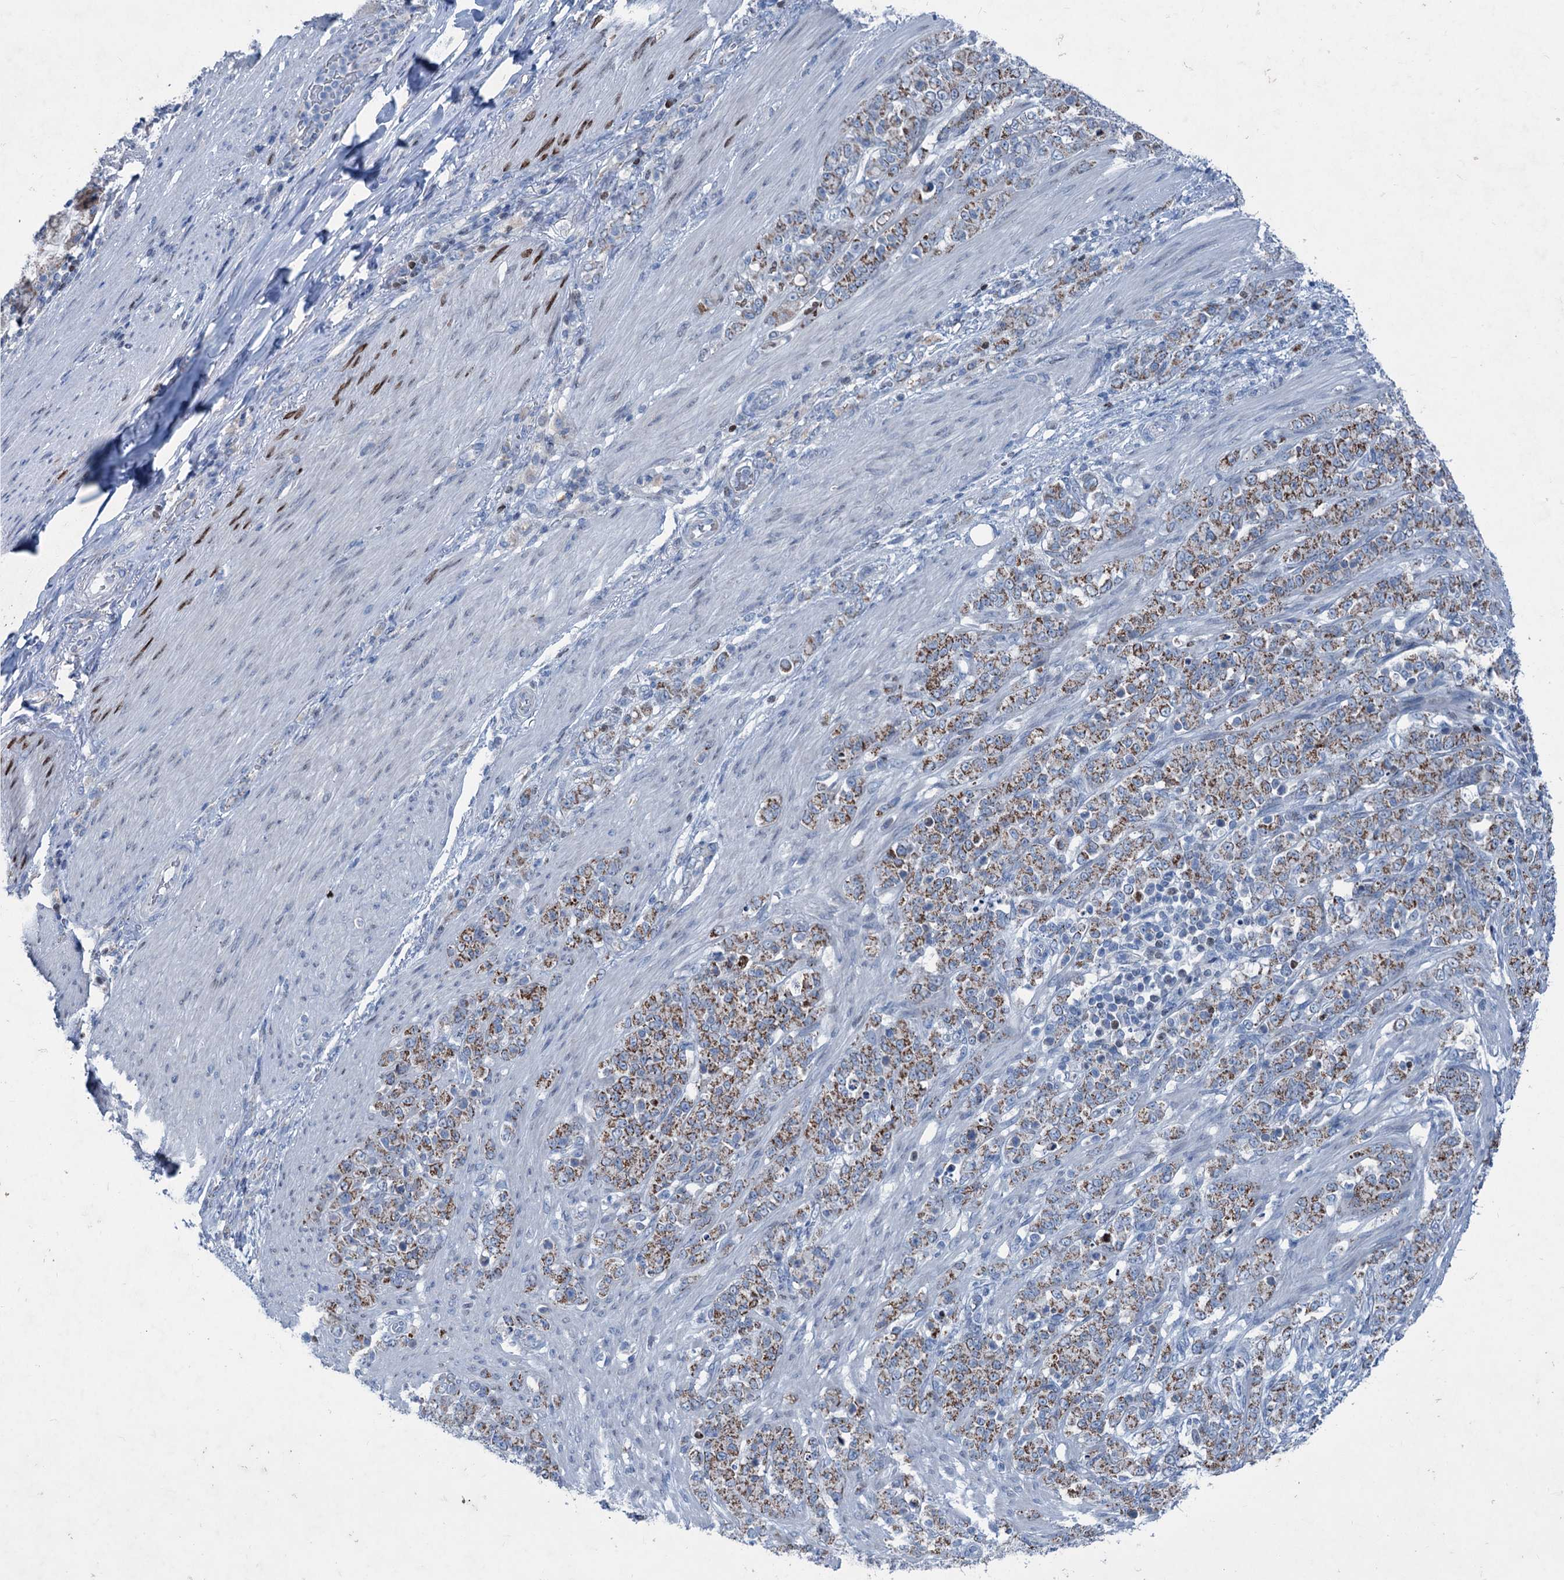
{"staining": {"intensity": "moderate", "quantity": ">75%", "location": "cytoplasmic/membranous"}, "tissue": "stomach cancer", "cell_type": "Tumor cells", "image_type": "cancer", "snomed": [{"axis": "morphology", "description": "Adenocarcinoma, NOS"}, {"axis": "topography", "description": "Stomach"}], "caption": "Stomach cancer (adenocarcinoma) stained with DAB (3,3'-diaminobenzidine) immunohistochemistry (IHC) reveals medium levels of moderate cytoplasmic/membranous positivity in about >75% of tumor cells.", "gene": "ELP4", "patient": {"sex": "female", "age": 79}}